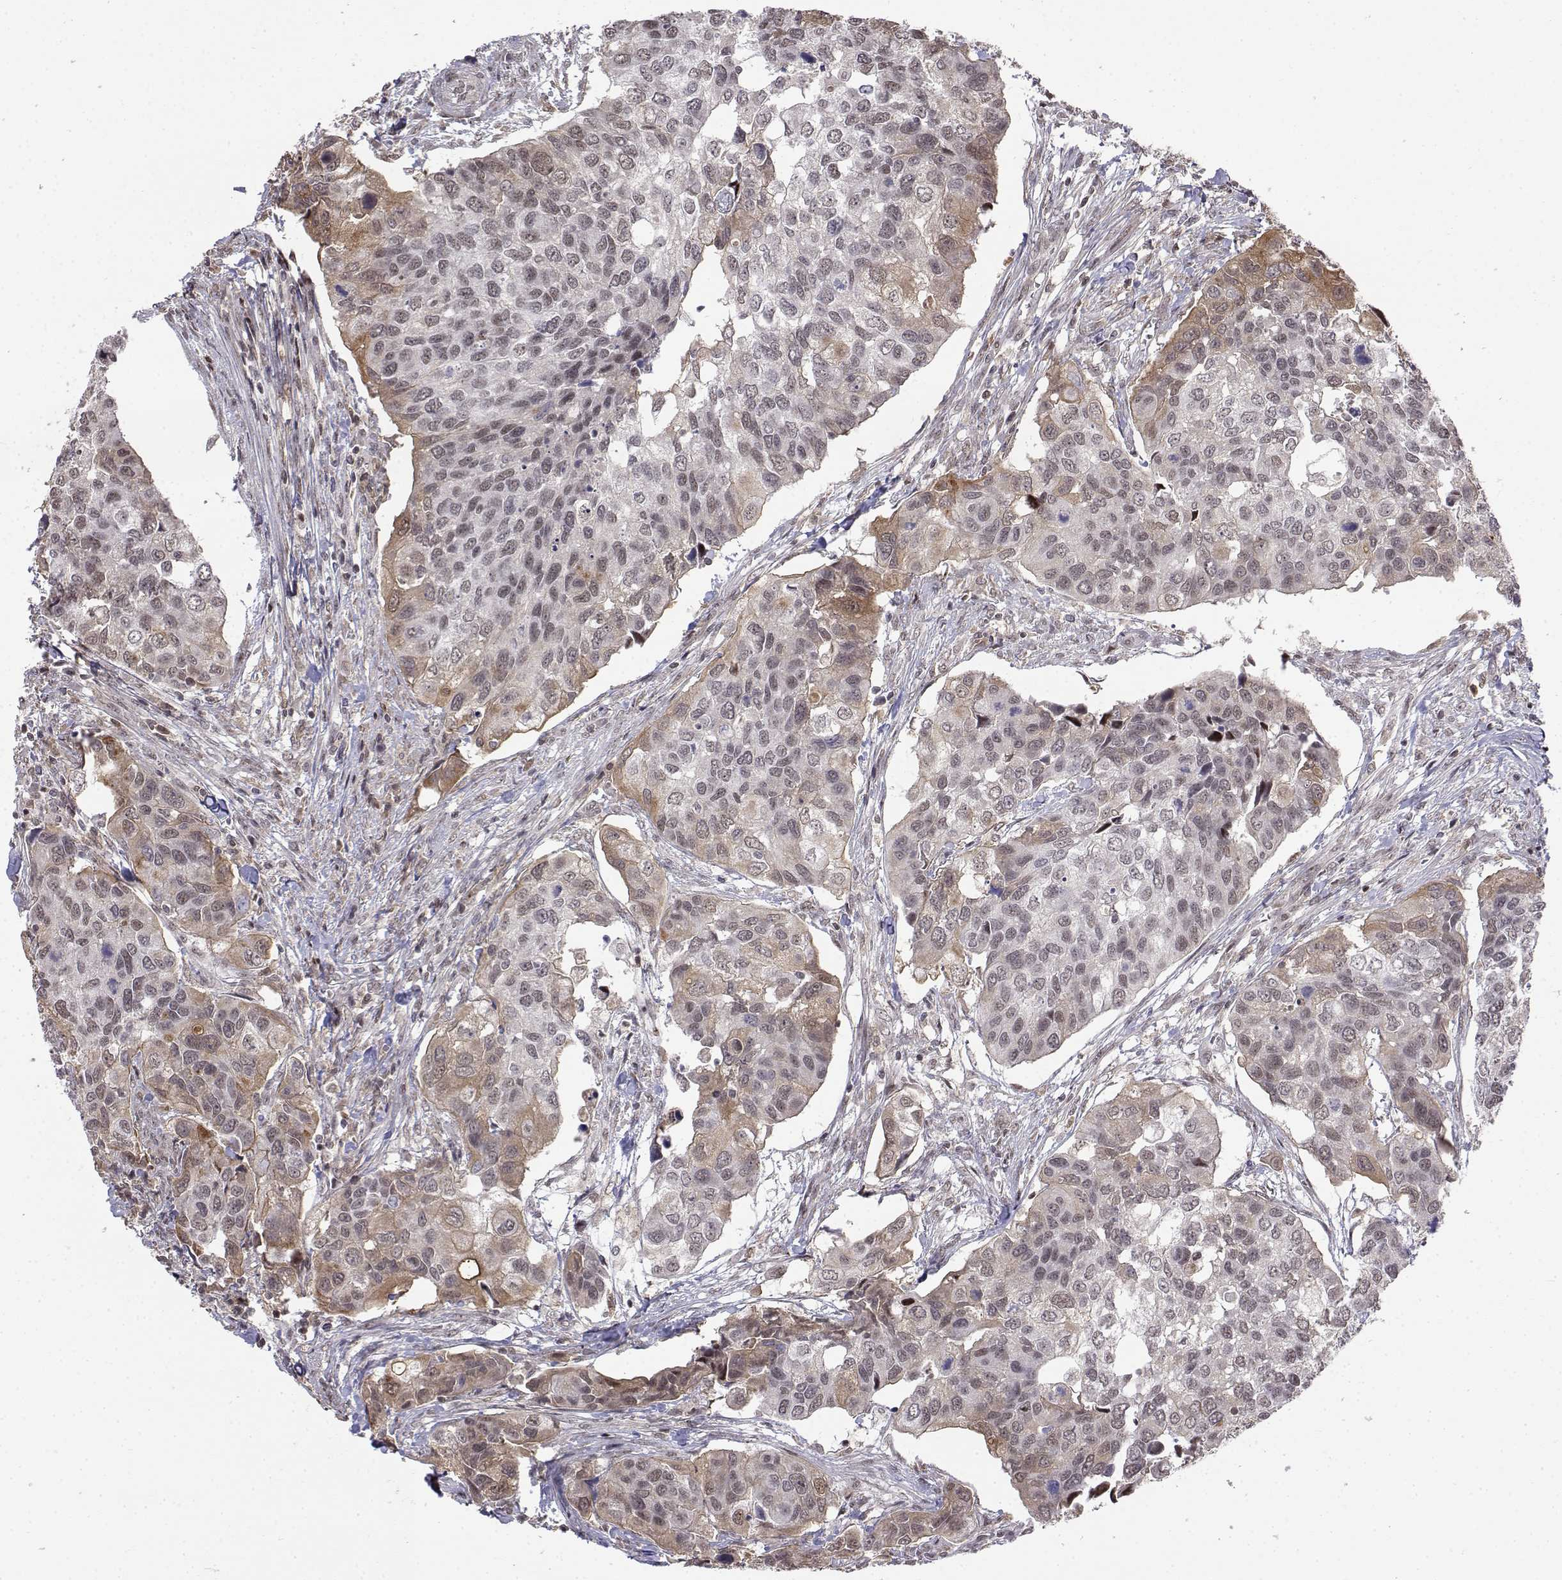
{"staining": {"intensity": "negative", "quantity": "none", "location": "none"}, "tissue": "urothelial cancer", "cell_type": "Tumor cells", "image_type": "cancer", "snomed": [{"axis": "morphology", "description": "Urothelial carcinoma, High grade"}, {"axis": "topography", "description": "Urinary bladder"}], "caption": "Urothelial carcinoma (high-grade) stained for a protein using IHC shows no staining tumor cells.", "gene": "ITGA7", "patient": {"sex": "male", "age": 60}}